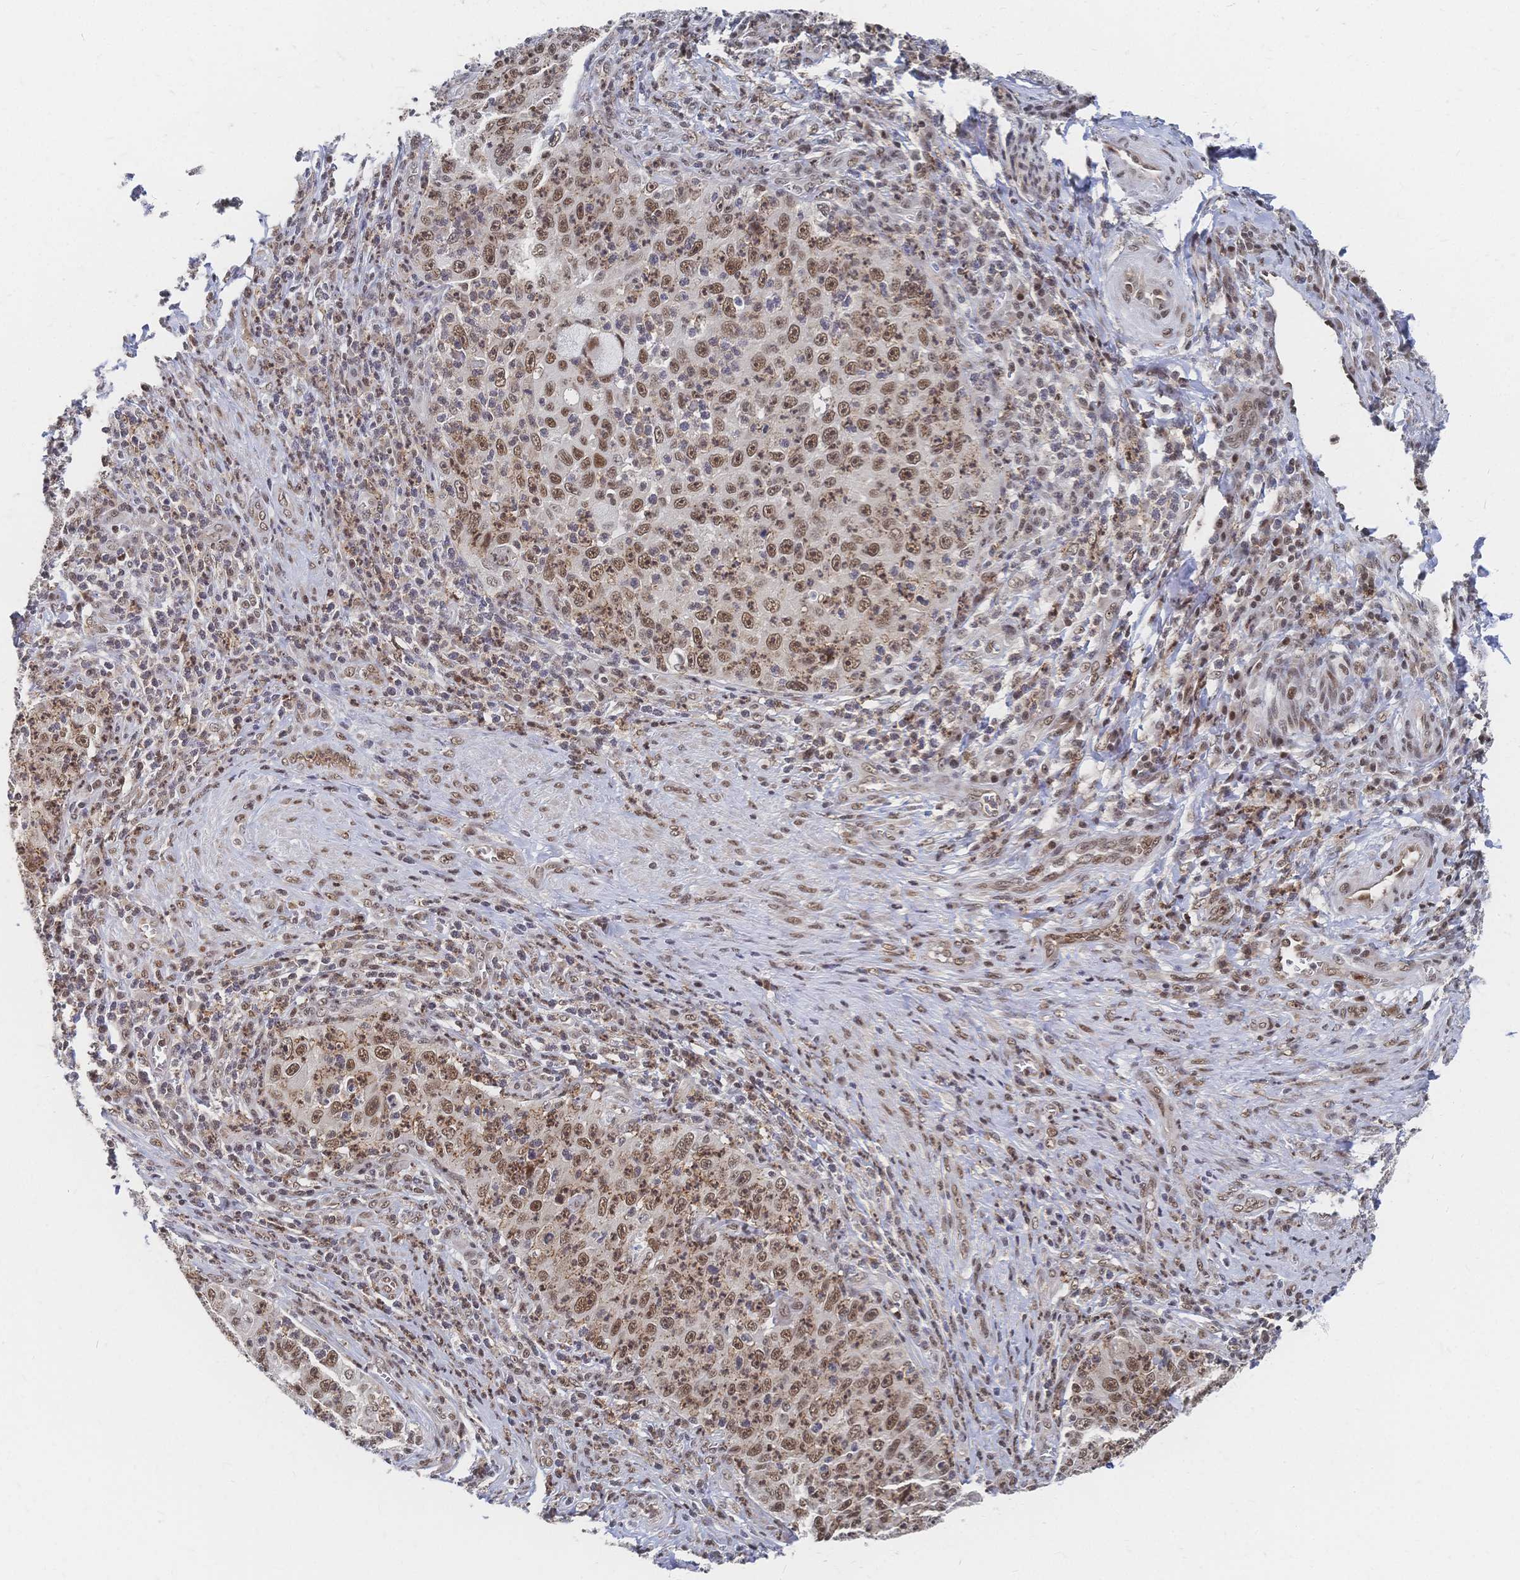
{"staining": {"intensity": "moderate", "quantity": ">75%", "location": "nuclear"}, "tissue": "cervical cancer", "cell_type": "Tumor cells", "image_type": "cancer", "snomed": [{"axis": "morphology", "description": "Squamous cell carcinoma, NOS"}, {"axis": "topography", "description": "Cervix"}], "caption": "The immunohistochemical stain labels moderate nuclear positivity in tumor cells of cervical cancer tissue.", "gene": "NELFA", "patient": {"sex": "female", "age": 30}}